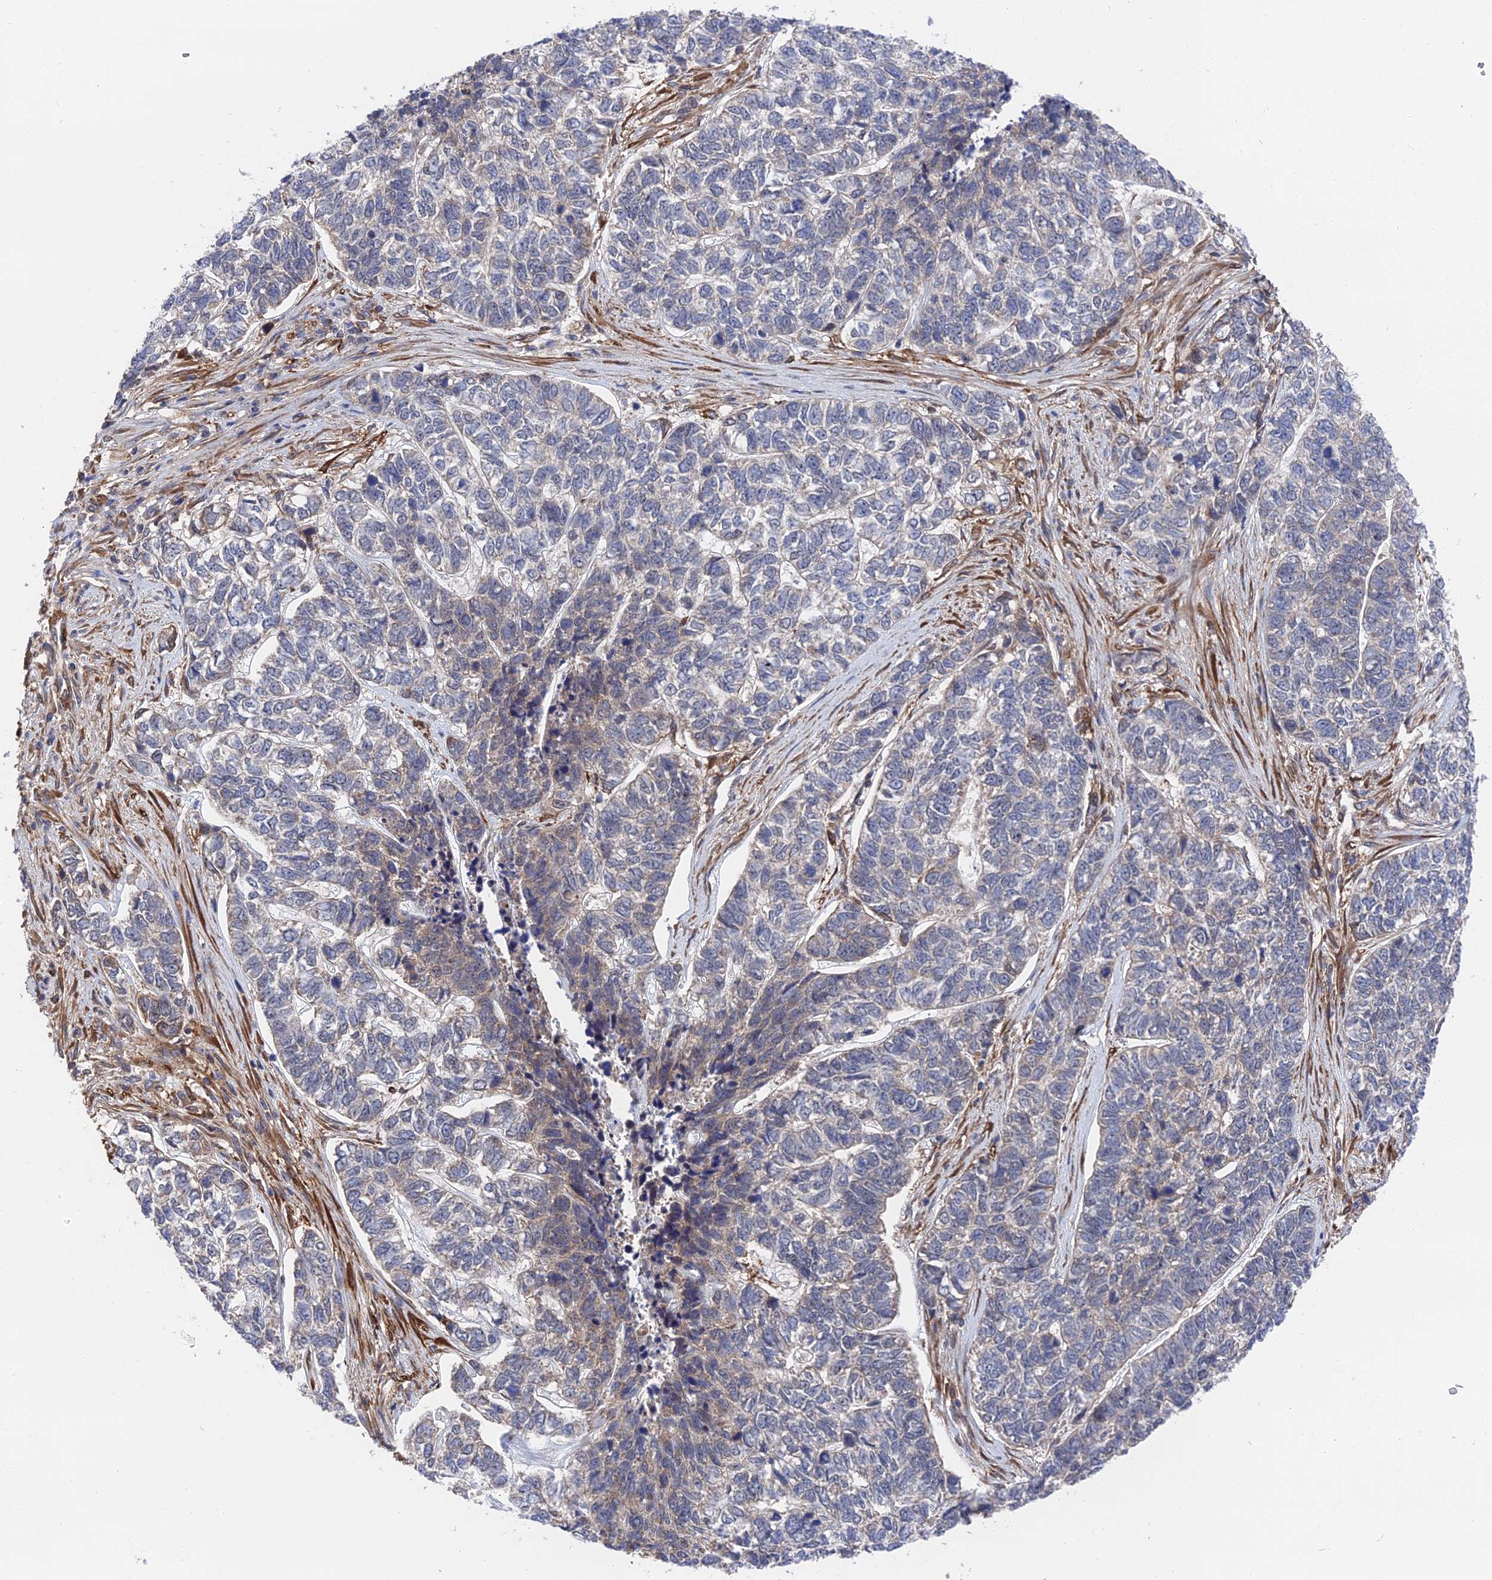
{"staining": {"intensity": "negative", "quantity": "none", "location": "none"}, "tissue": "skin cancer", "cell_type": "Tumor cells", "image_type": "cancer", "snomed": [{"axis": "morphology", "description": "Basal cell carcinoma"}, {"axis": "topography", "description": "Skin"}], "caption": "Immunohistochemical staining of skin cancer (basal cell carcinoma) displays no significant positivity in tumor cells.", "gene": "ZNF320", "patient": {"sex": "female", "age": 65}}